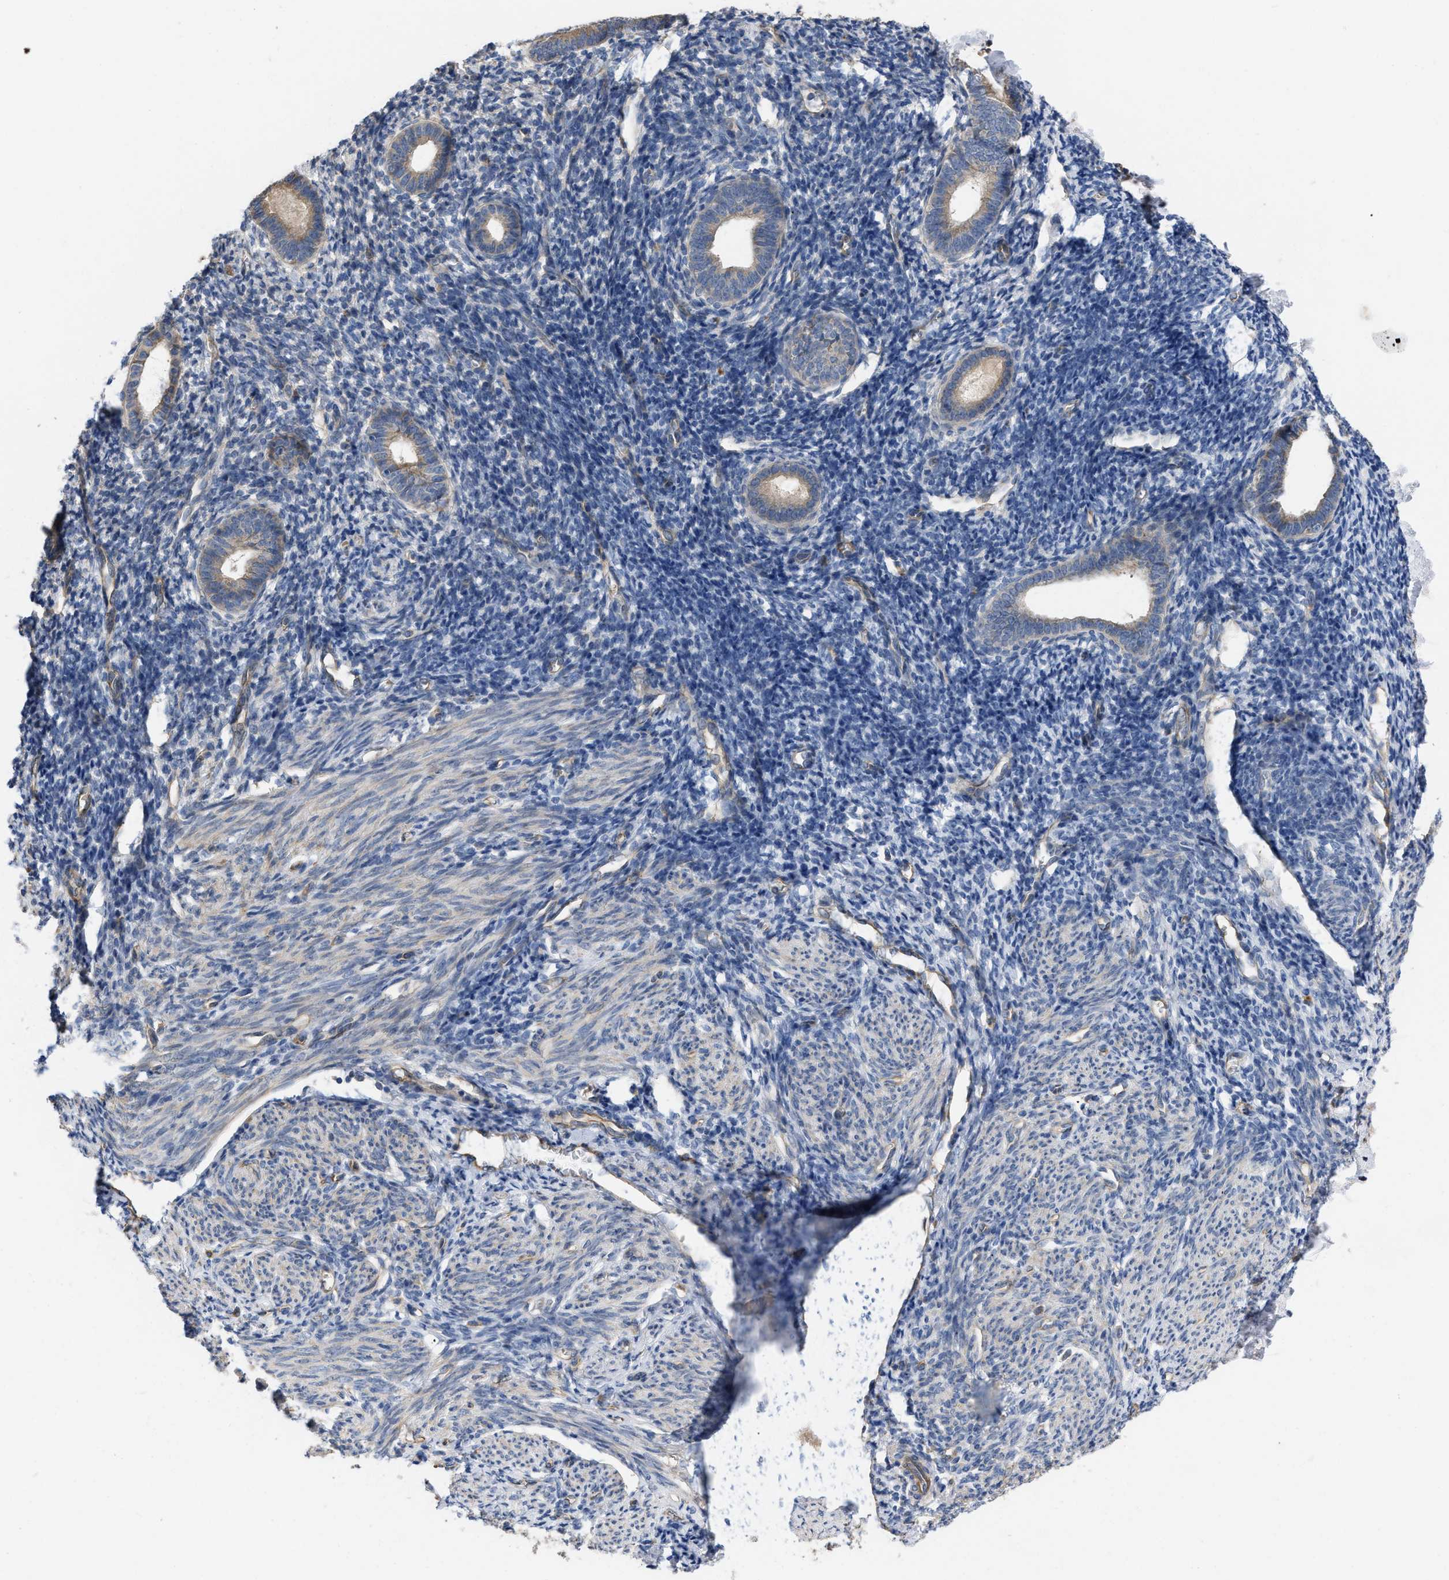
{"staining": {"intensity": "weak", "quantity": "25%-75%", "location": "cytoplasmic/membranous"}, "tissue": "endometrium", "cell_type": "Cells in endometrial stroma", "image_type": "normal", "snomed": [{"axis": "morphology", "description": "Normal tissue, NOS"}, {"axis": "morphology", "description": "Adenocarcinoma, NOS"}, {"axis": "topography", "description": "Endometrium"}], "caption": "Normal endometrium displays weak cytoplasmic/membranous staining in about 25%-75% of cells in endometrial stroma, visualized by immunohistochemistry. (DAB (3,3'-diaminobenzidine) IHC, brown staining for protein, blue staining for nuclei).", "gene": "SLC4A11", "patient": {"sex": "female", "age": 57}}